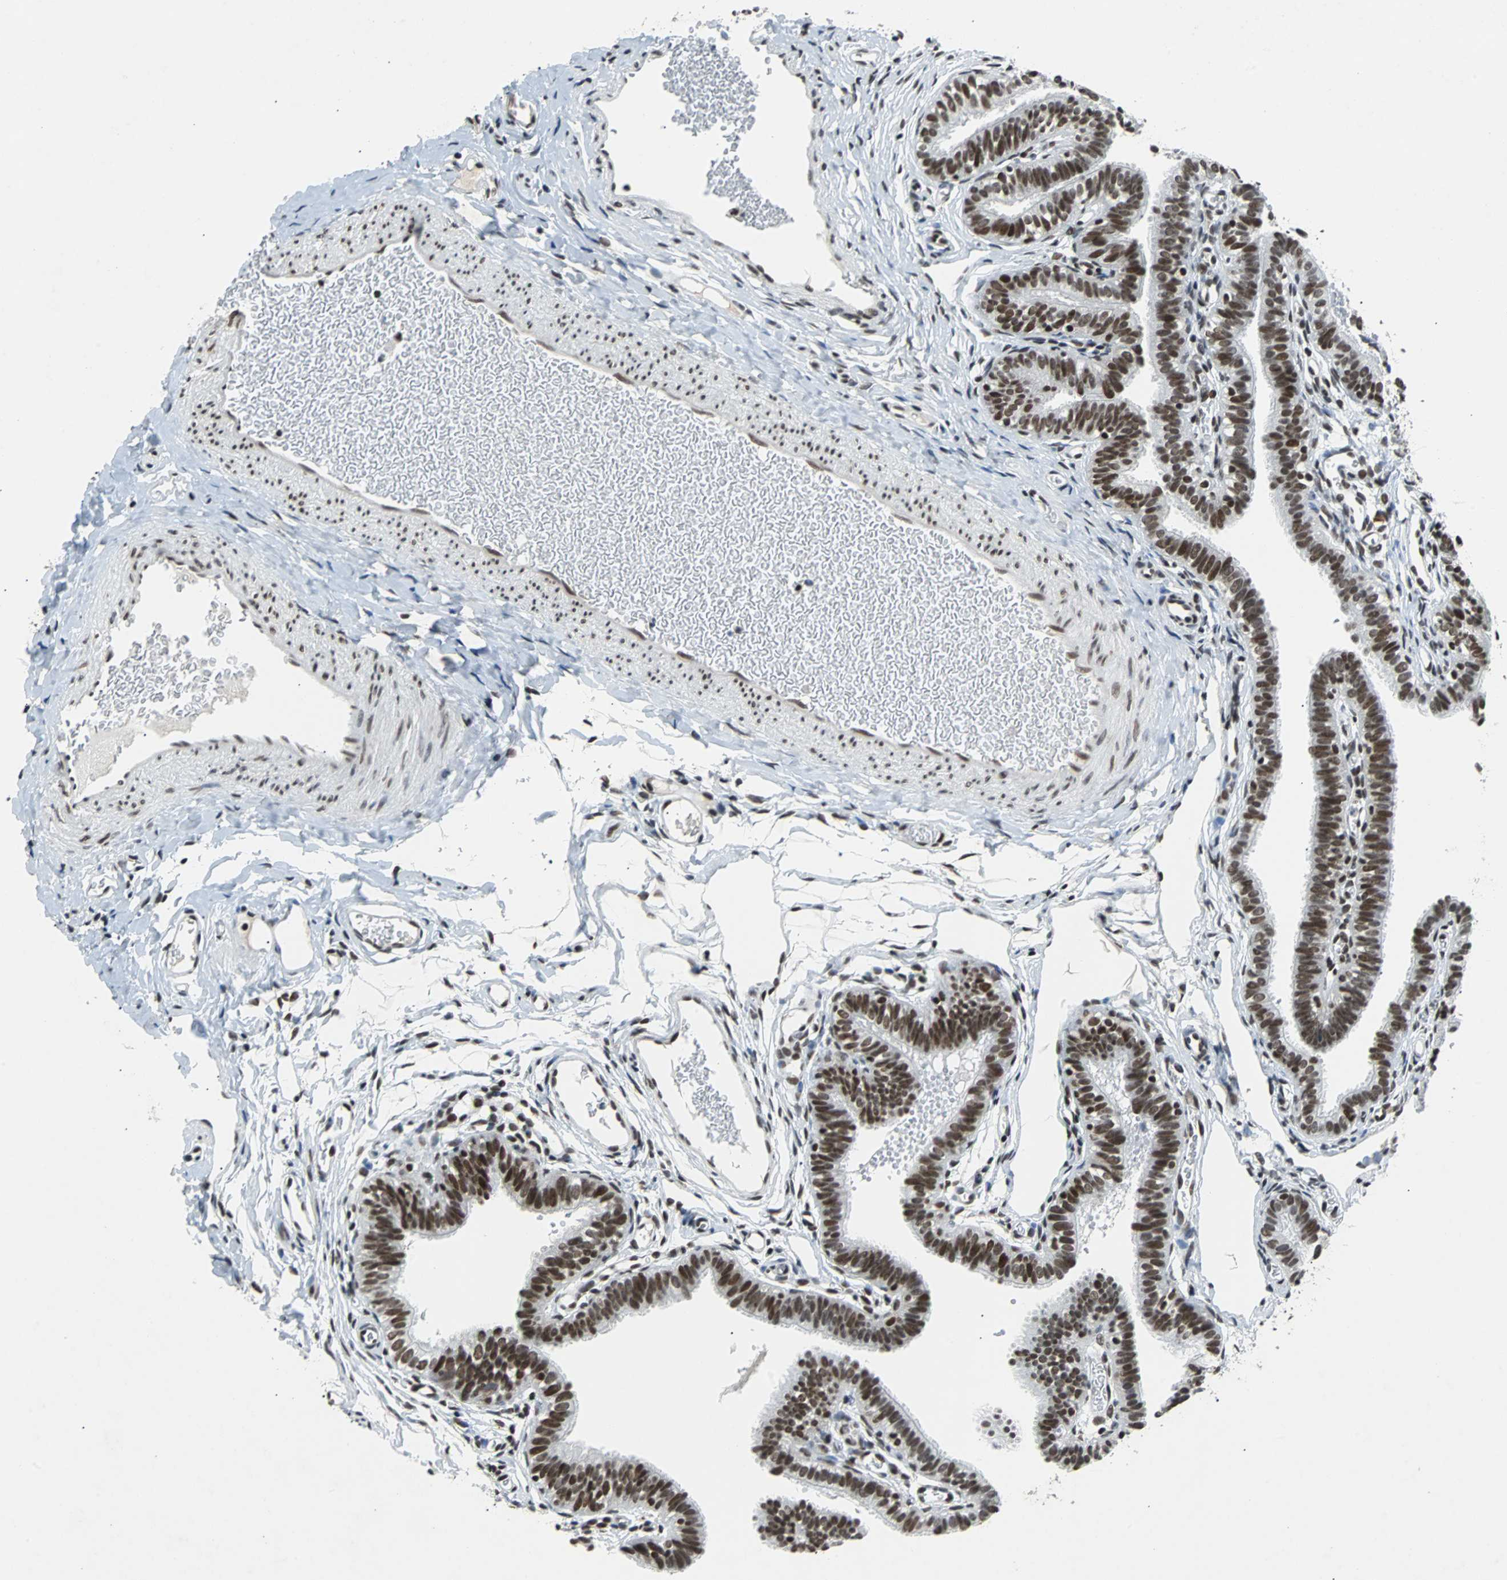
{"staining": {"intensity": "moderate", "quantity": ">75%", "location": "nuclear"}, "tissue": "fallopian tube", "cell_type": "Glandular cells", "image_type": "normal", "snomed": [{"axis": "morphology", "description": "Normal tissue, NOS"}, {"axis": "topography", "description": "Fallopian tube"}, {"axis": "topography", "description": "Placenta"}], "caption": "Moderate nuclear expression is present in about >75% of glandular cells in unremarkable fallopian tube.", "gene": "GATAD2A", "patient": {"sex": "female", "age": 34}}